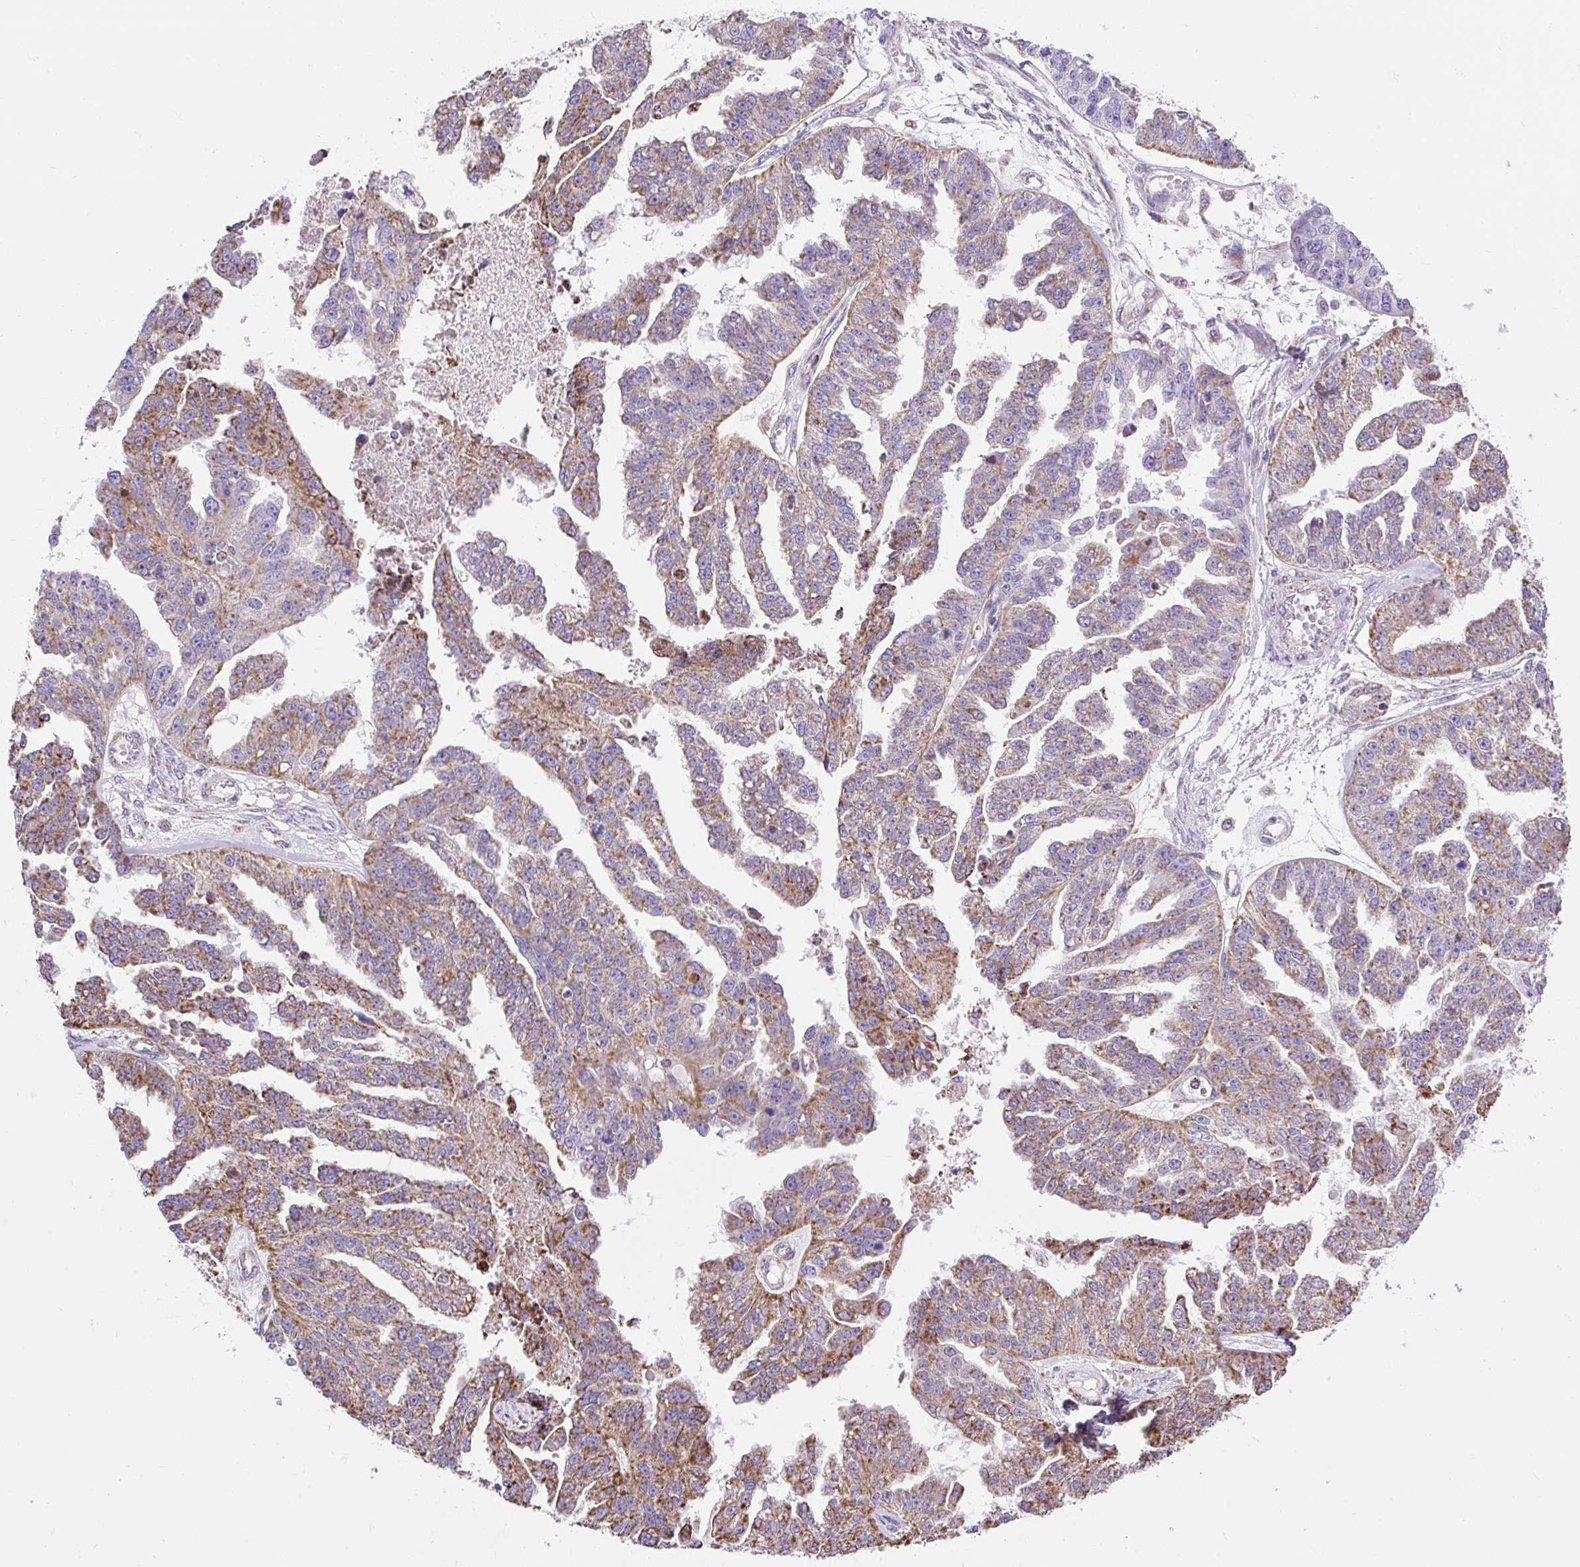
{"staining": {"intensity": "moderate", "quantity": ">75%", "location": "cytoplasmic/membranous"}, "tissue": "ovarian cancer", "cell_type": "Tumor cells", "image_type": "cancer", "snomed": [{"axis": "morphology", "description": "Cystadenocarcinoma, serous, NOS"}, {"axis": "topography", "description": "Ovary"}], "caption": "About >75% of tumor cells in ovarian cancer (serous cystadenocarcinoma) reveal moderate cytoplasmic/membranous protein staining as visualized by brown immunohistochemical staining.", "gene": "DAAM2", "patient": {"sex": "female", "age": 58}}